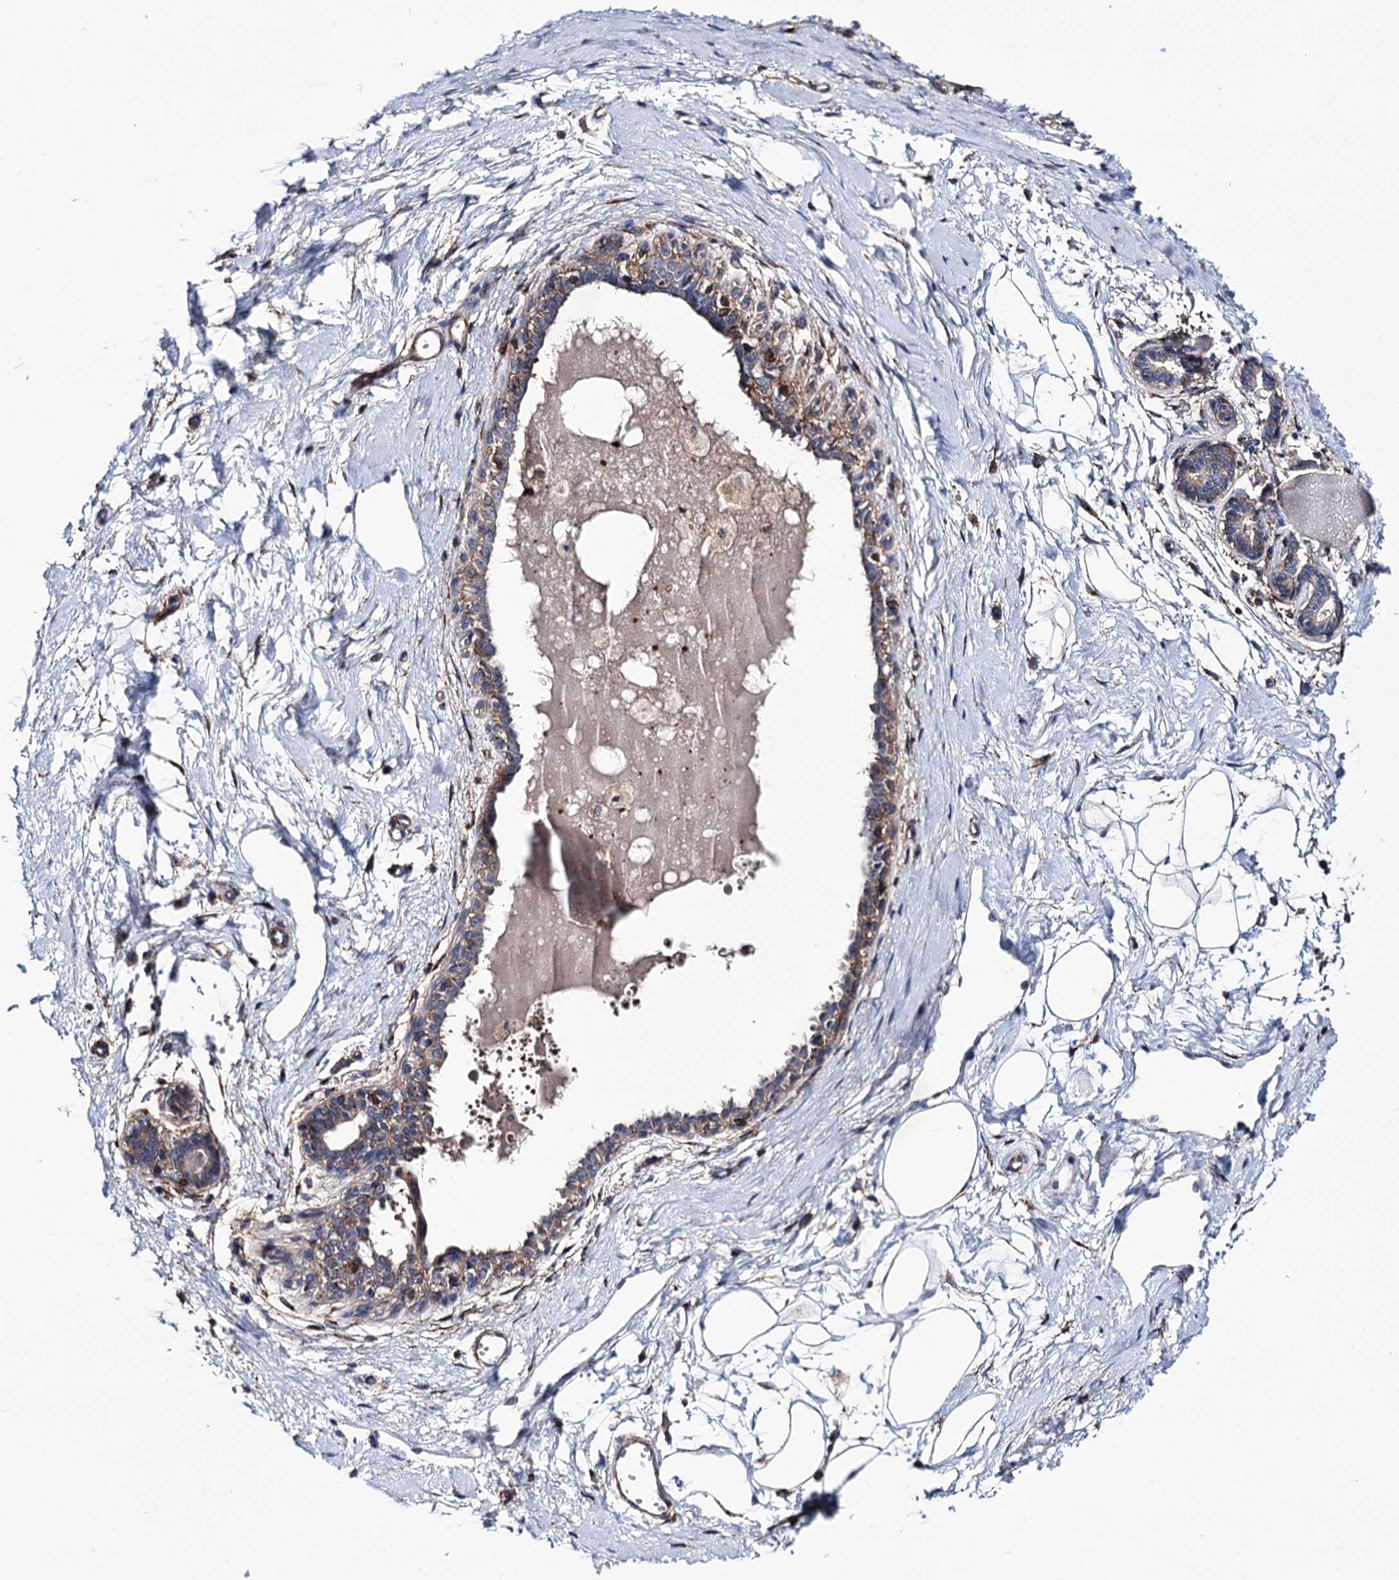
{"staining": {"intensity": "negative", "quantity": "none", "location": "none"}, "tissue": "breast", "cell_type": "Adipocytes", "image_type": "normal", "snomed": [{"axis": "morphology", "description": "Normal tissue, NOS"}, {"axis": "topography", "description": "Breast"}], "caption": "High magnification brightfield microscopy of unremarkable breast stained with DAB (brown) and counterstained with hematoxylin (blue): adipocytes show no significant staining. The staining is performed using DAB (3,3'-diaminobenzidine) brown chromogen with nuclei counter-stained in using hematoxylin.", "gene": "DEF6", "patient": {"sex": "female", "age": 45}}